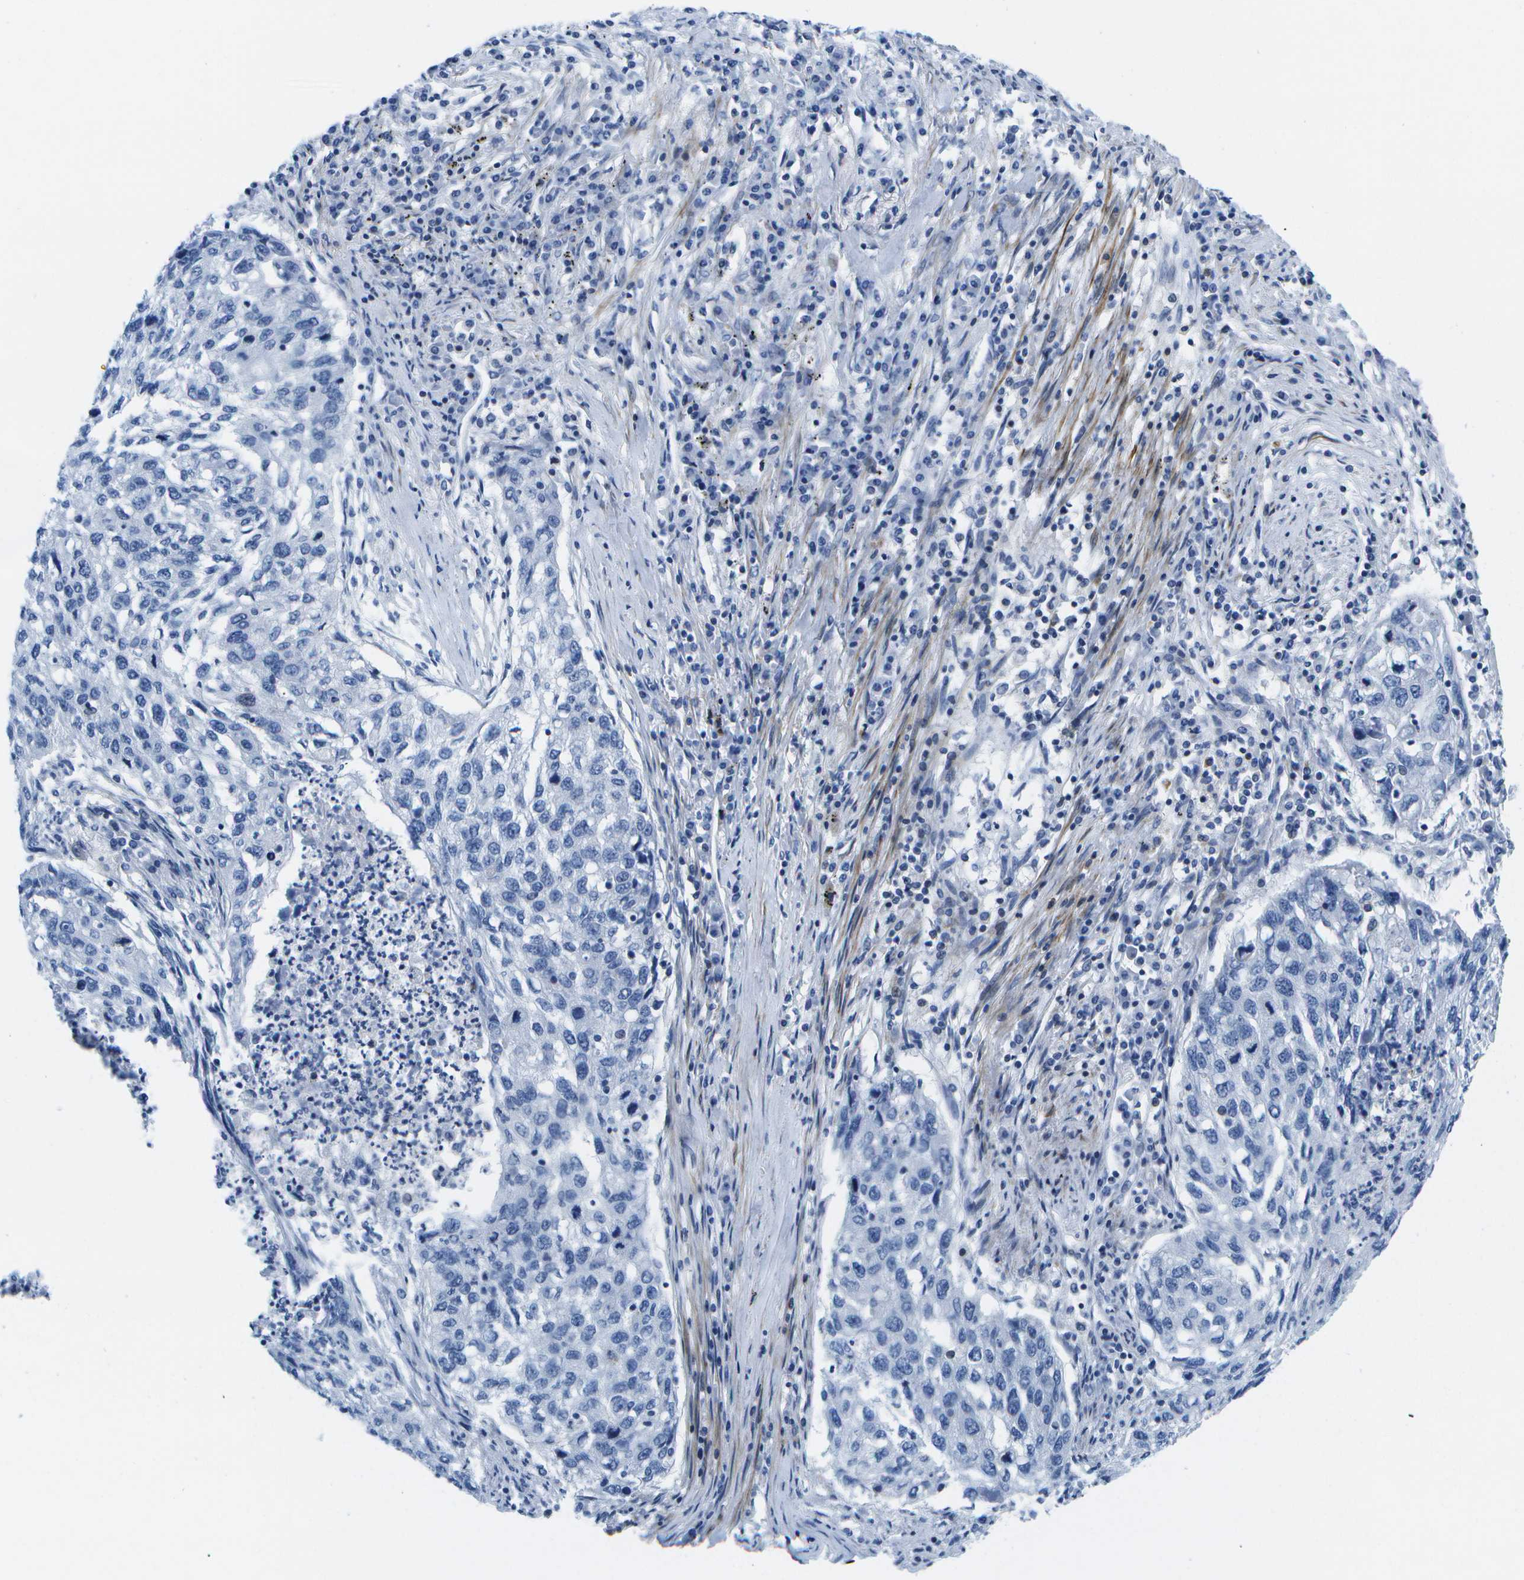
{"staining": {"intensity": "negative", "quantity": "none", "location": "none"}, "tissue": "lung cancer", "cell_type": "Tumor cells", "image_type": "cancer", "snomed": [{"axis": "morphology", "description": "Squamous cell carcinoma, NOS"}, {"axis": "topography", "description": "Lung"}], "caption": "Immunohistochemistry histopathology image of squamous cell carcinoma (lung) stained for a protein (brown), which shows no expression in tumor cells. (Stains: DAB (3,3'-diaminobenzidine) immunohistochemistry with hematoxylin counter stain, Microscopy: brightfield microscopy at high magnification).", "gene": "ADGRG6", "patient": {"sex": "female", "age": 63}}